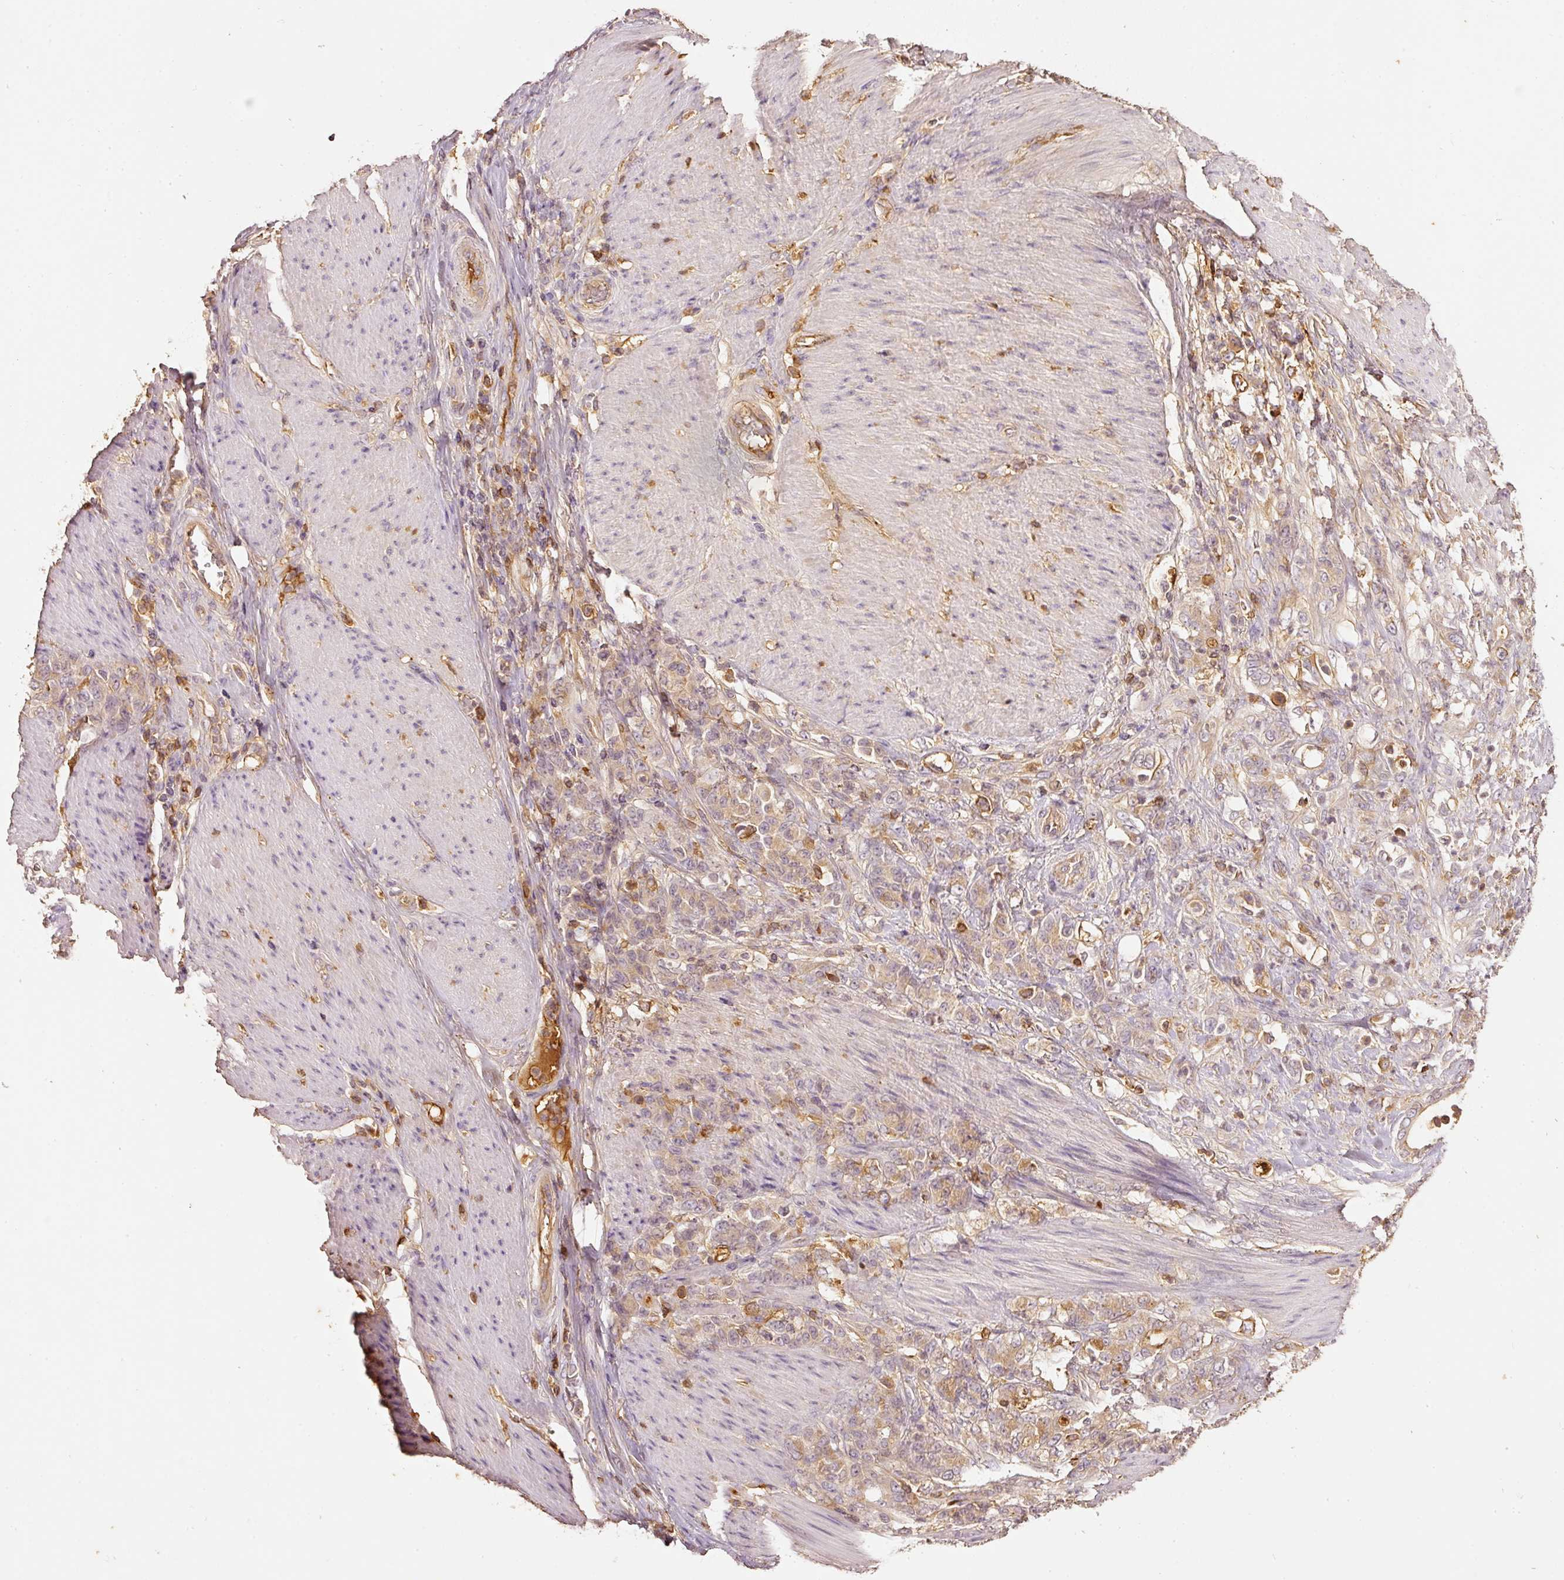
{"staining": {"intensity": "weak", "quantity": "25%-75%", "location": "cytoplasmic/membranous"}, "tissue": "stomach cancer", "cell_type": "Tumor cells", "image_type": "cancer", "snomed": [{"axis": "morphology", "description": "Adenocarcinoma, NOS"}, {"axis": "topography", "description": "Stomach"}], "caption": "Protein expression by immunohistochemistry exhibits weak cytoplasmic/membranous staining in about 25%-75% of tumor cells in adenocarcinoma (stomach).", "gene": "EVL", "patient": {"sex": "female", "age": 79}}